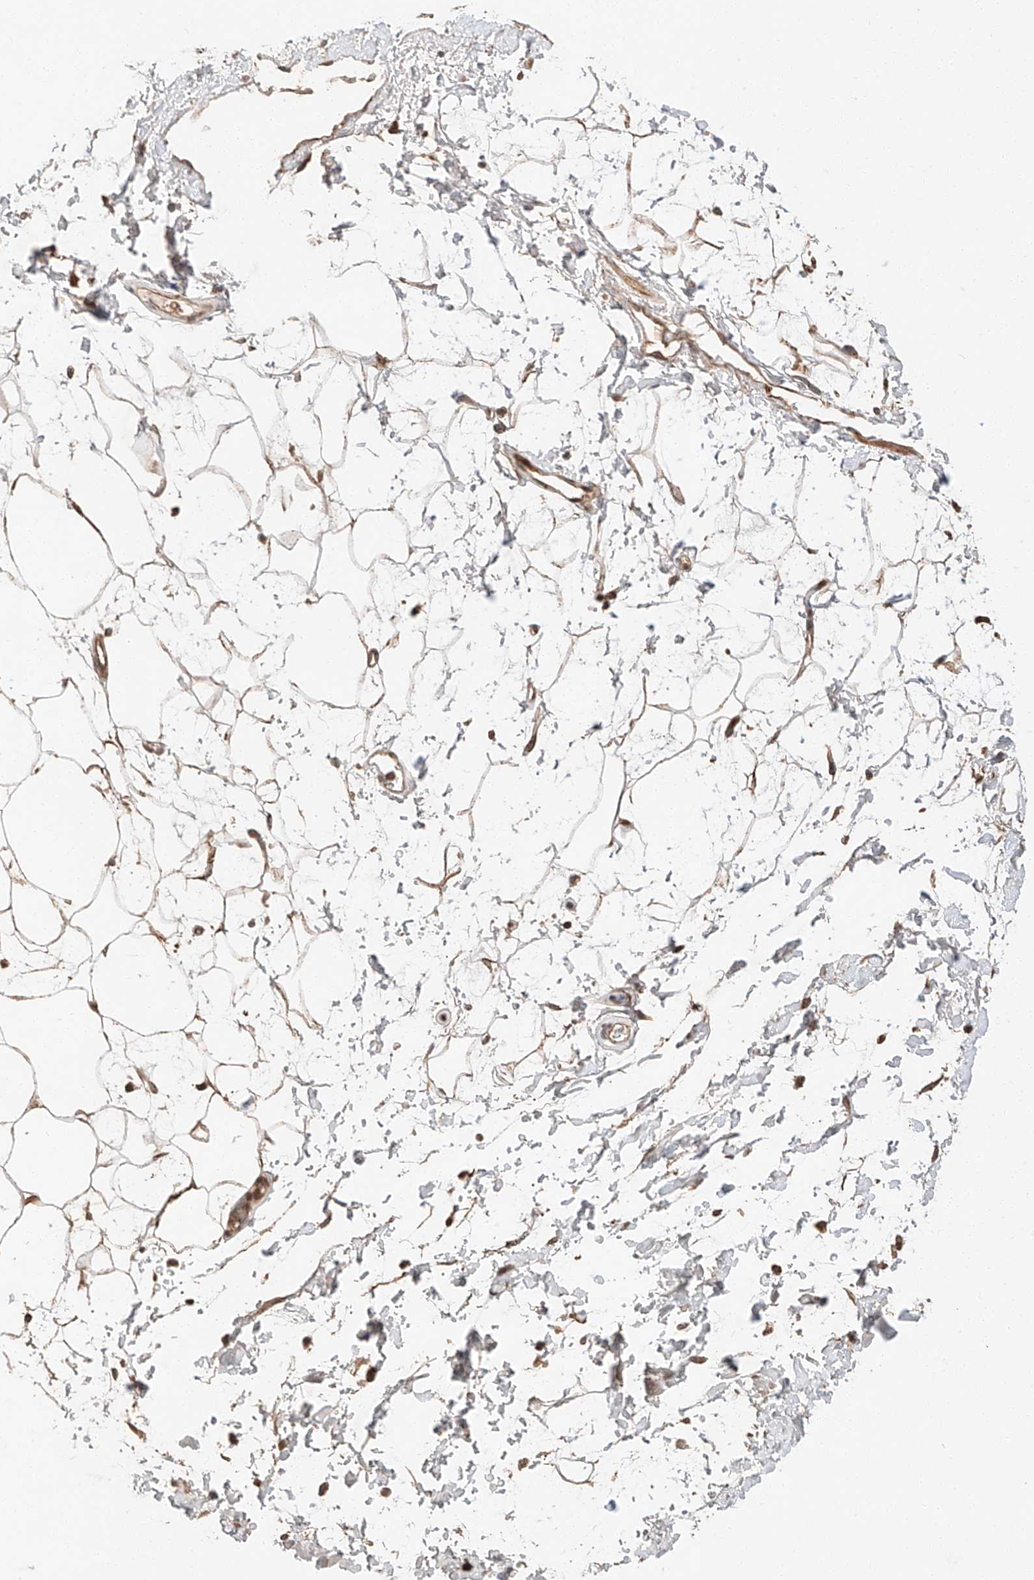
{"staining": {"intensity": "moderate", "quantity": ">75%", "location": "cytoplasmic/membranous"}, "tissue": "adipose tissue", "cell_type": "Adipocytes", "image_type": "normal", "snomed": [{"axis": "morphology", "description": "Normal tissue, NOS"}, {"axis": "topography", "description": "Soft tissue"}], "caption": "Immunohistochemistry (IHC) of benign adipose tissue reveals medium levels of moderate cytoplasmic/membranous positivity in about >75% of adipocytes.", "gene": "ARHGAP33", "patient": {"sex": "male", "age": 72}}